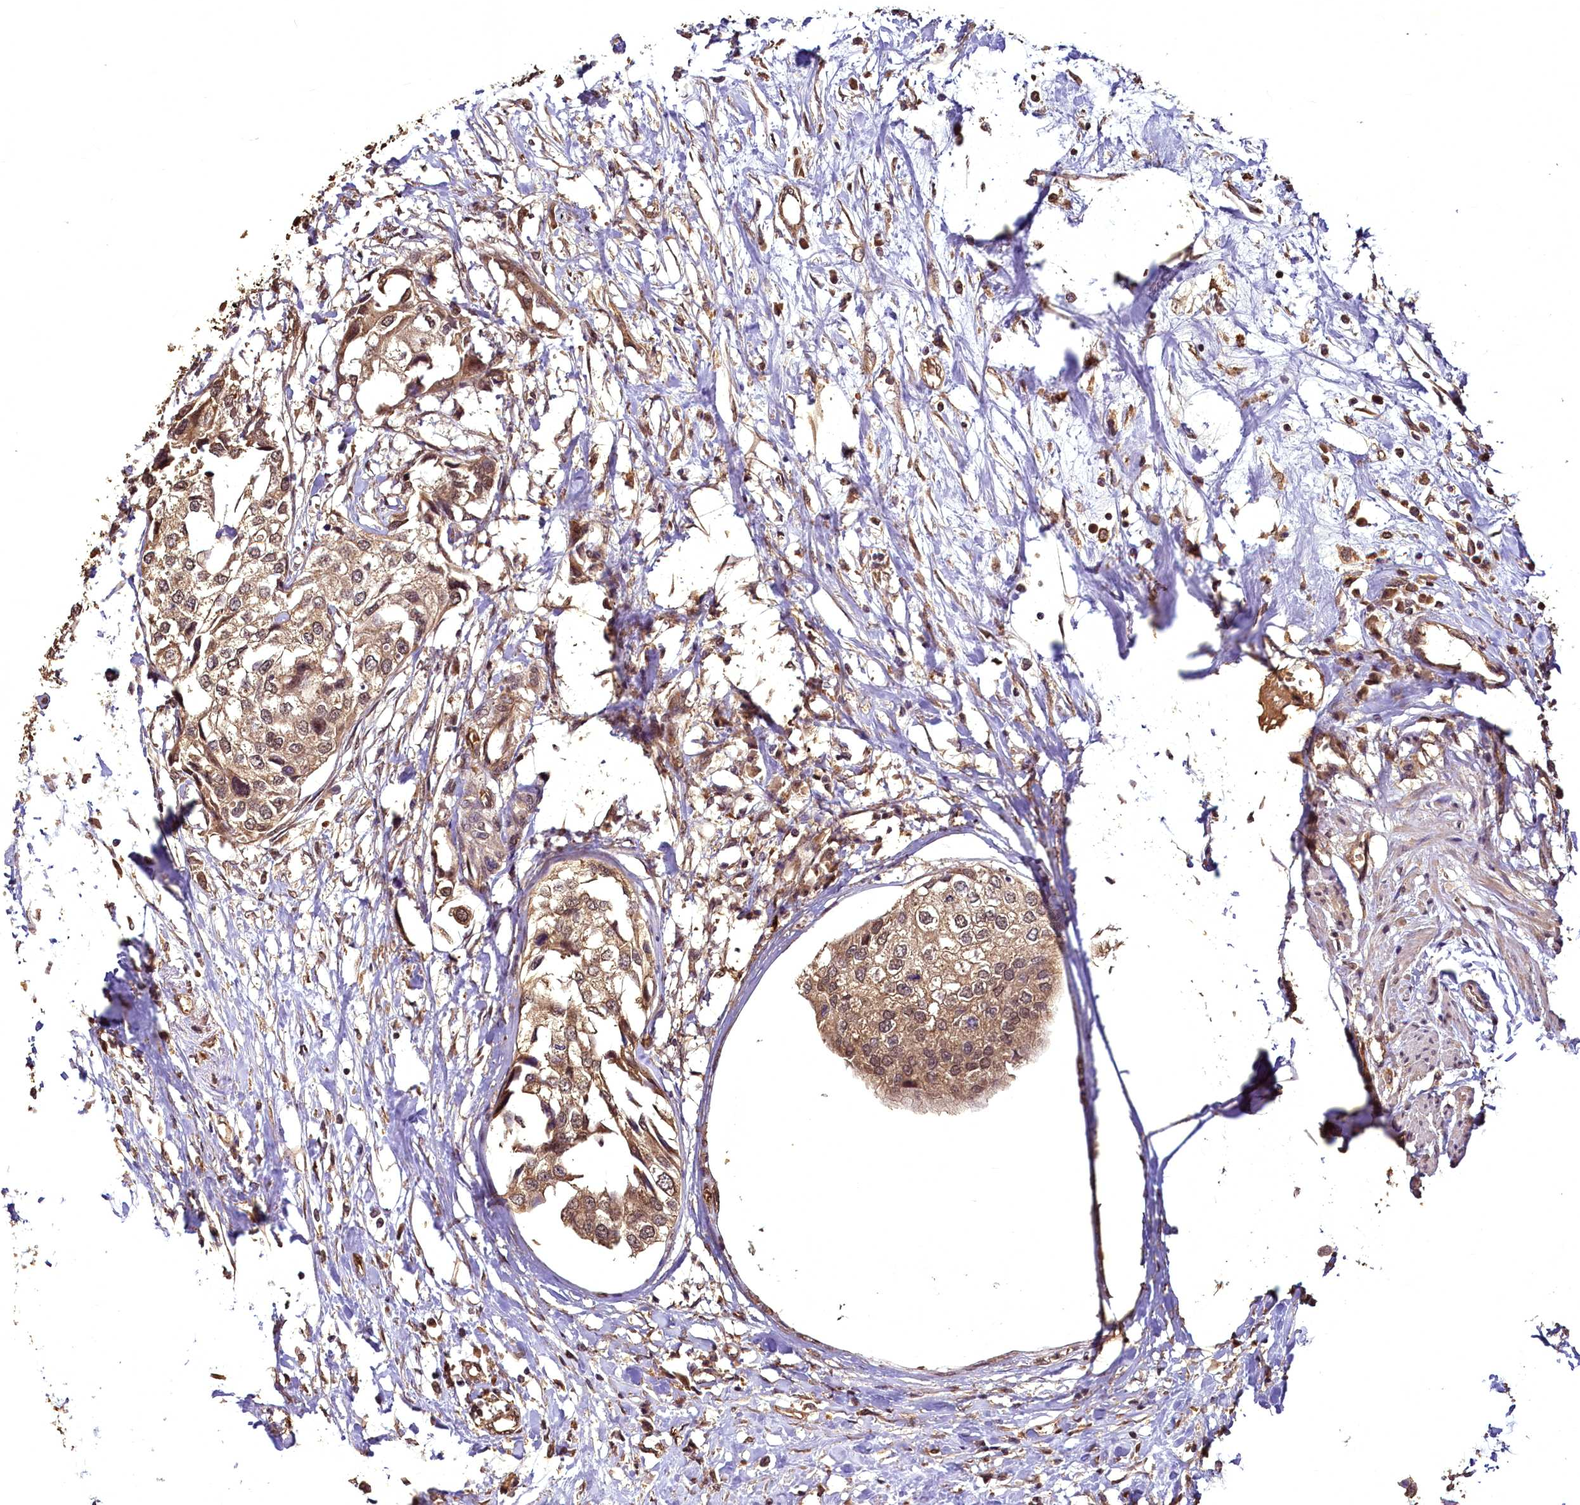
{"staining": {"intensity": "moderate", "quantity": ">75%", "location": "cytoplasmic/membranous"}, "tissue": "urothelial cancer", "cell_type": "Tumor cells", "image_type": "cancer", "snomed": [{"axis": "morphology", "description": "Urothelial carcinoma, High grade"}, {"axis": "topography", "description": "Urinary bladder"}], "caption": "High-grade urothelial carcinoma stained with a protein marker reveals moderate staining in tumor cells.", "gene": "VPS51", "patient": {"sex": "male", "age": 64}}